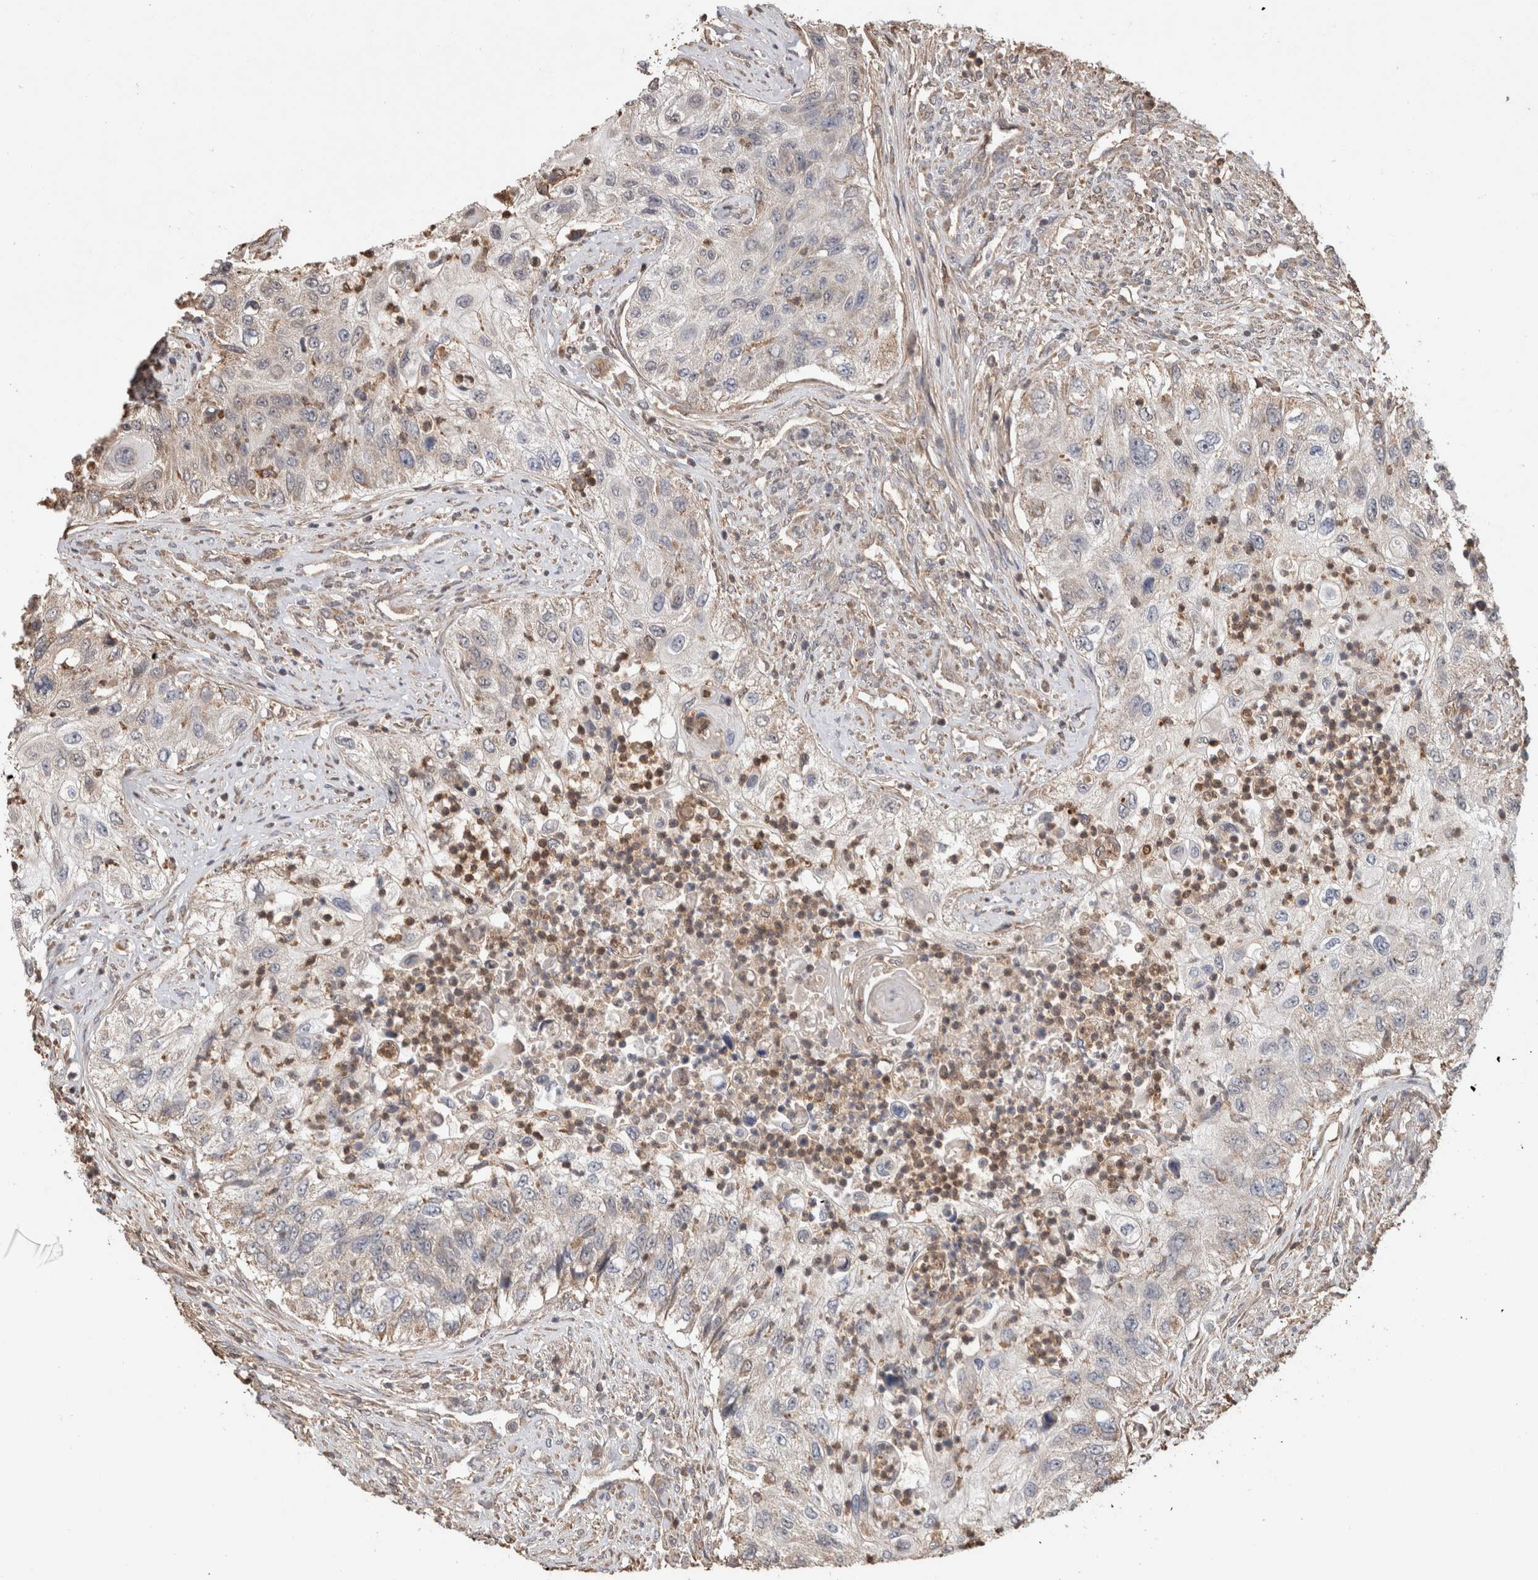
{"staining": {"intensity": "weak", "quantity": "<25%", "location": "cytoplasmic/membranous"}, "tissue": "urothelial cancer", "cell_type": "Tumor cells", "image_type": "cancer", "snomed": [{"axis": "morphology", "description": "Urothelial carcinoma, High grade"}, {"axis": "topography", "description": "Urinary bladder"}], "caption": "There is no significant expression in tumor cells of urothelial cancer.", "gene": "TRIM5", "patient": {"sex": "female", "age": 60}}